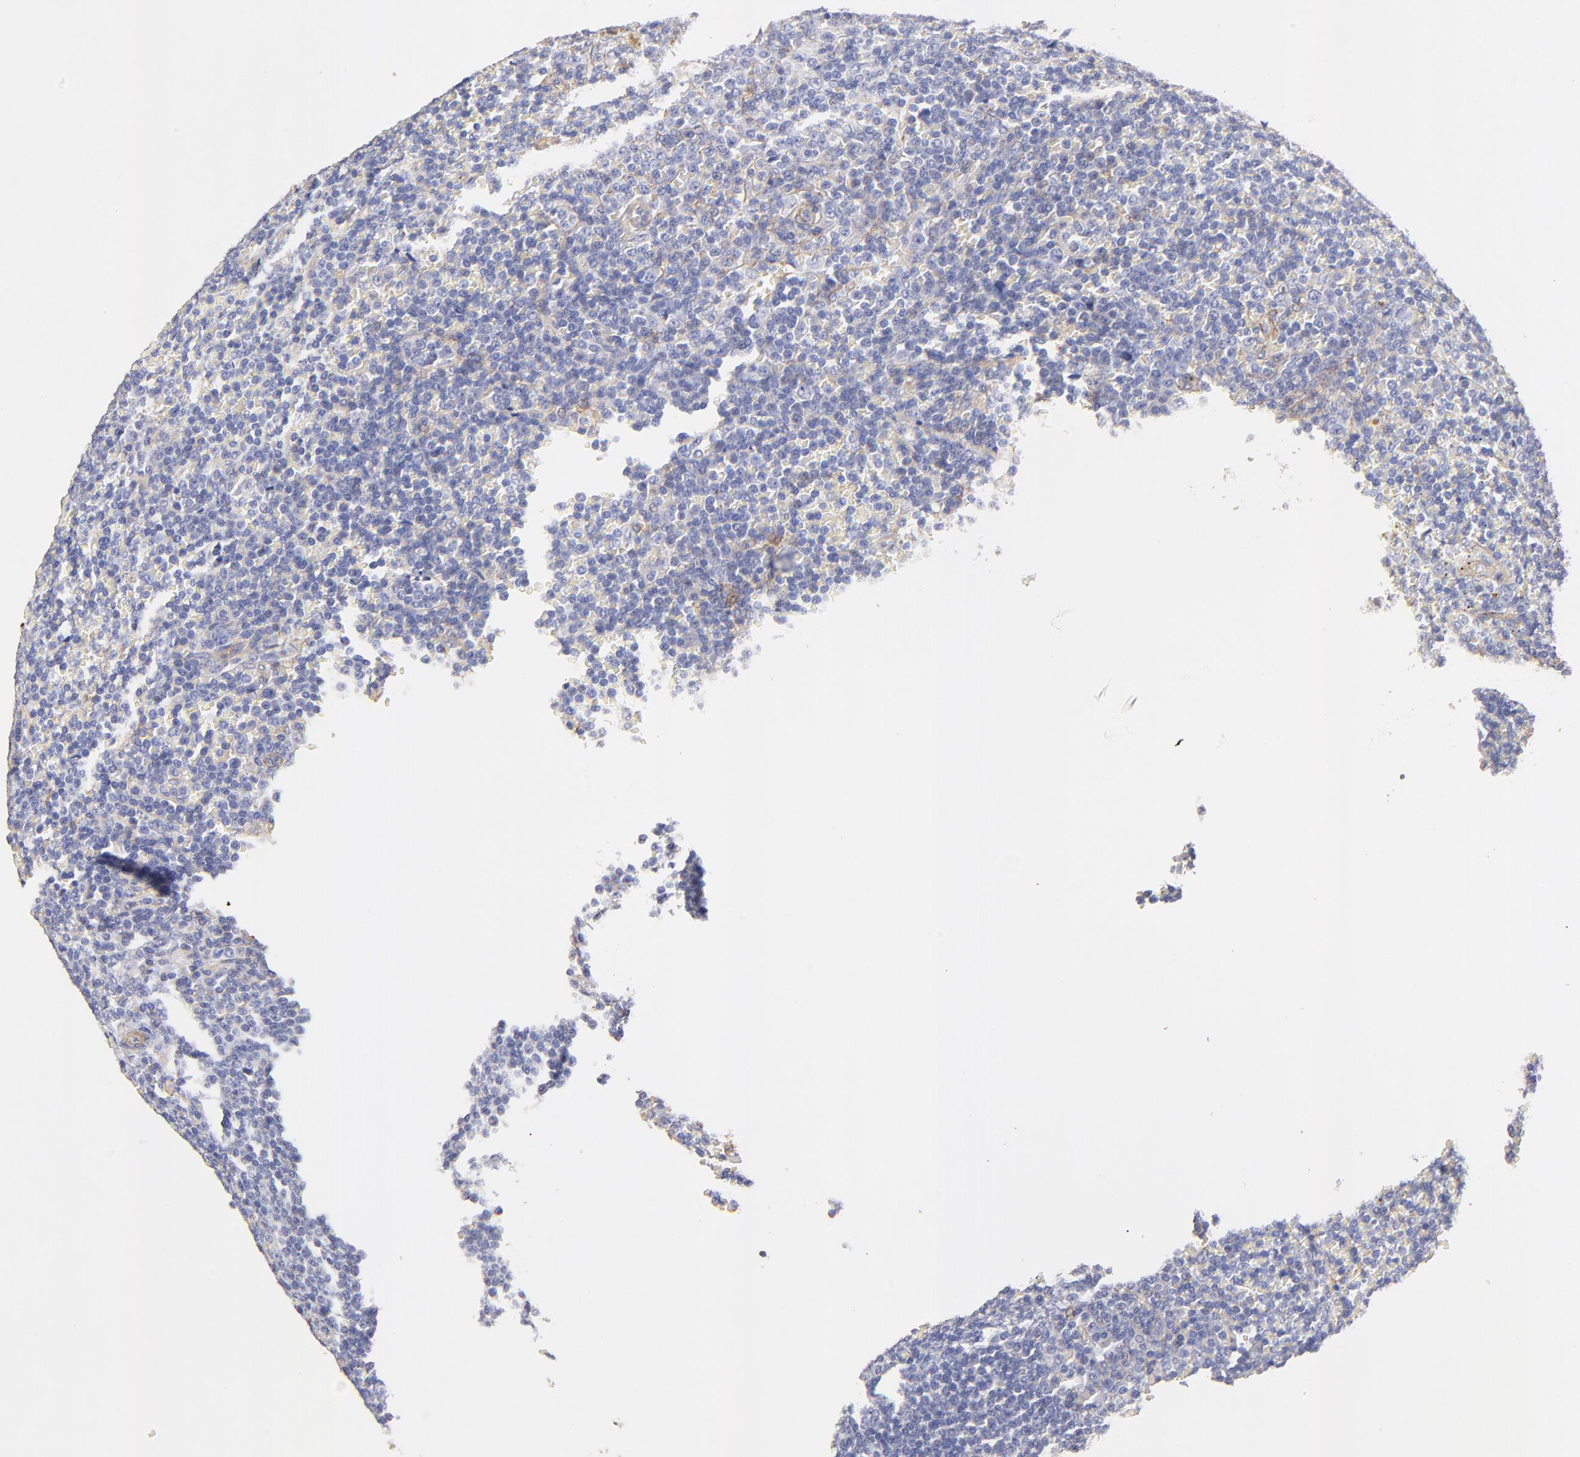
{"staining": {"intensity": "weak", "quantity": "<25%", "location": "nuclear"}, "tissue": "lymphoma", "cell_type": "Tumor cells", "image_type": "cancer", "snomed": [{"axis": "morphology", "description": "Malignant lymphoma, non-Hodgkin's type, Low grade"}, {"axis": "topography", "description": "Spleen"}], "caption": "Human low-grade malignant lymphoma, non-Hodgkin's type stained for a protein using immunohistochemistry exhibits no staining in tumor cells.", "gene": "ACTRT1", "patient": {"sex": "male", "age": 80}}